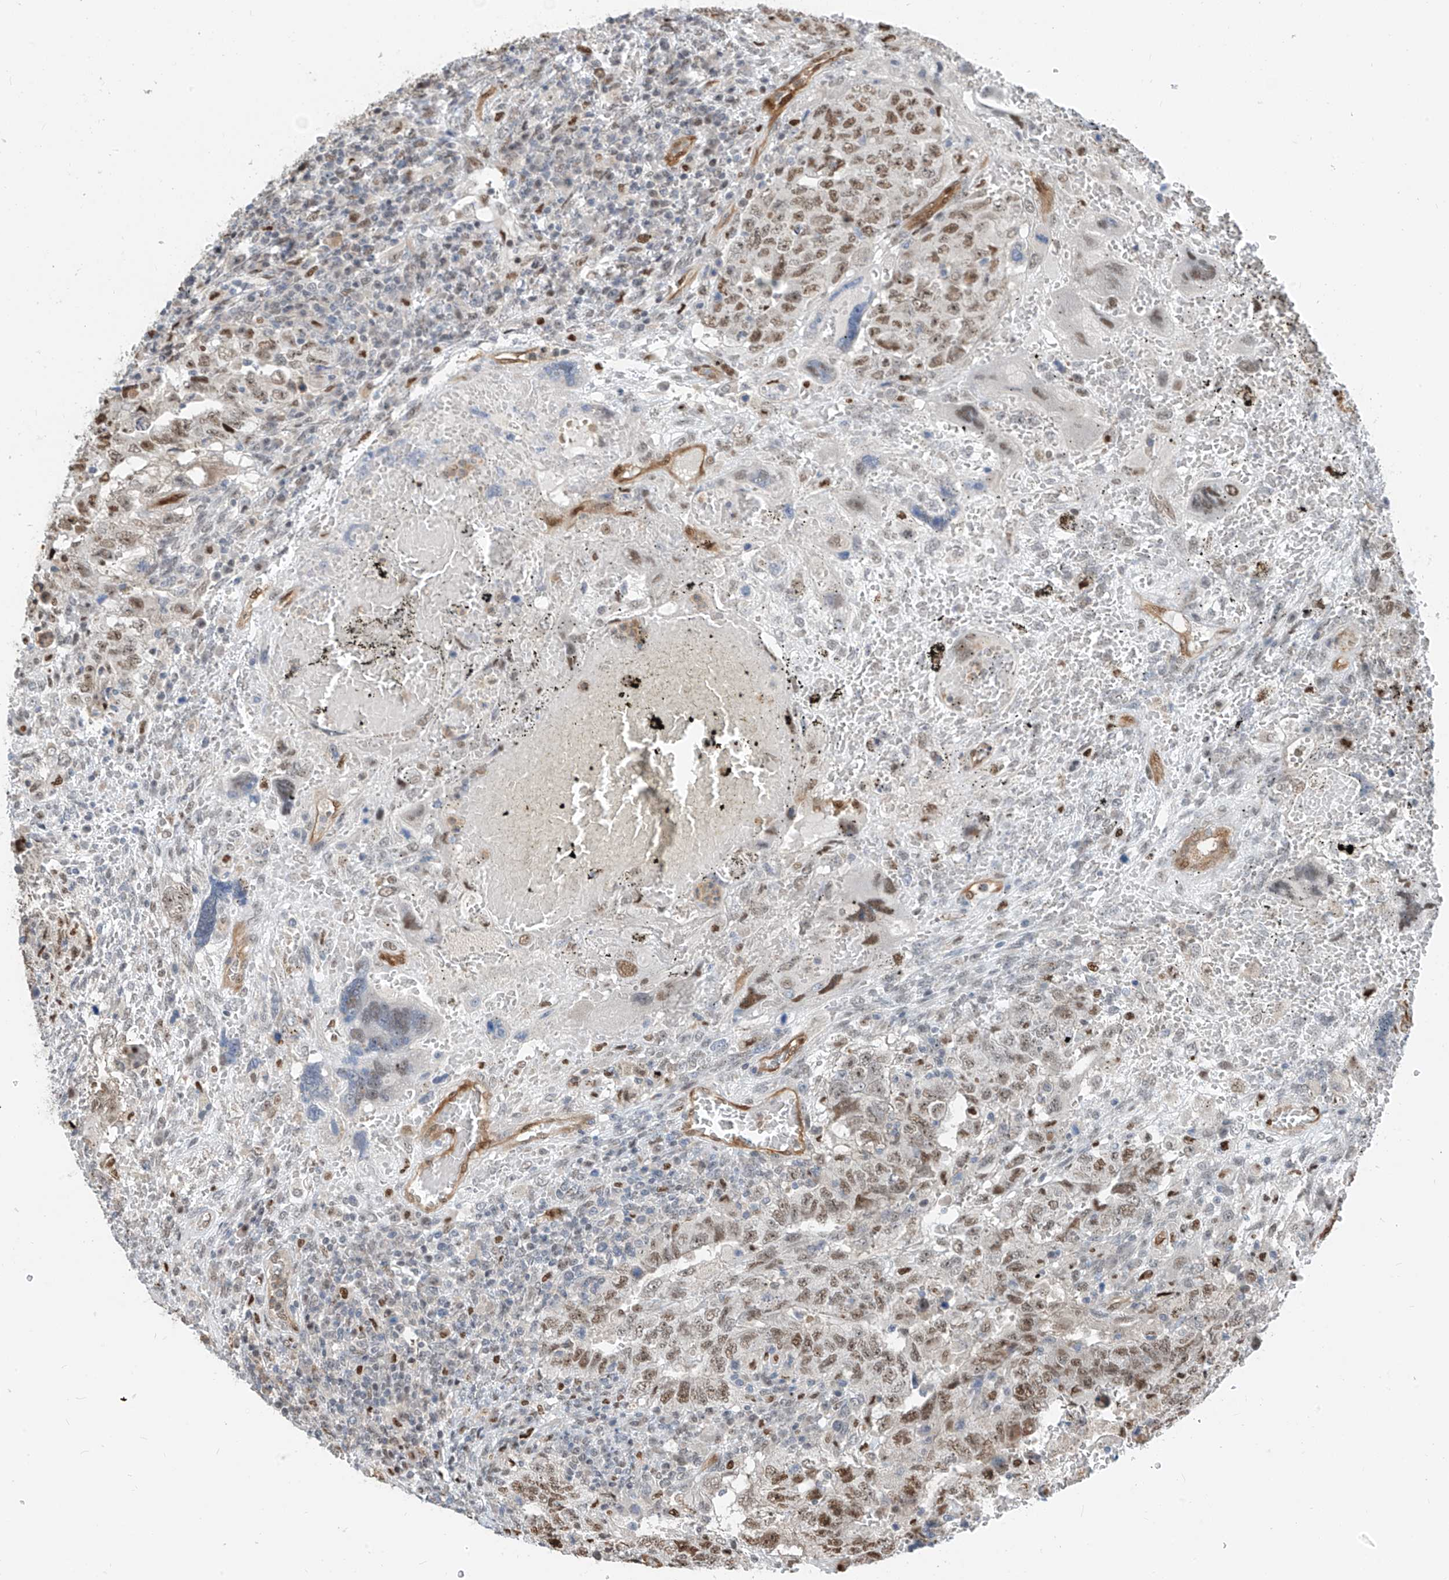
{"staining": {"intensity": "moderate", "quantity": ">75%", "location": "nuclear"}, "tissue": "testis cancer", "cell_type": "Tumor cells", "image_type": "cancer", "snomed": [{"axis": "morphology", "description": "Carcinoma, Embryonal, NOS"}, {"axis": "topography", "description": "Testis"}], "caption": "Moderate nuclear protein positivity is identified in about >75% of tumor cells in testis cancer (embryonal carcinoma).", "gene": "RBP7", "patient": {"sex": "male", "age": 26}}